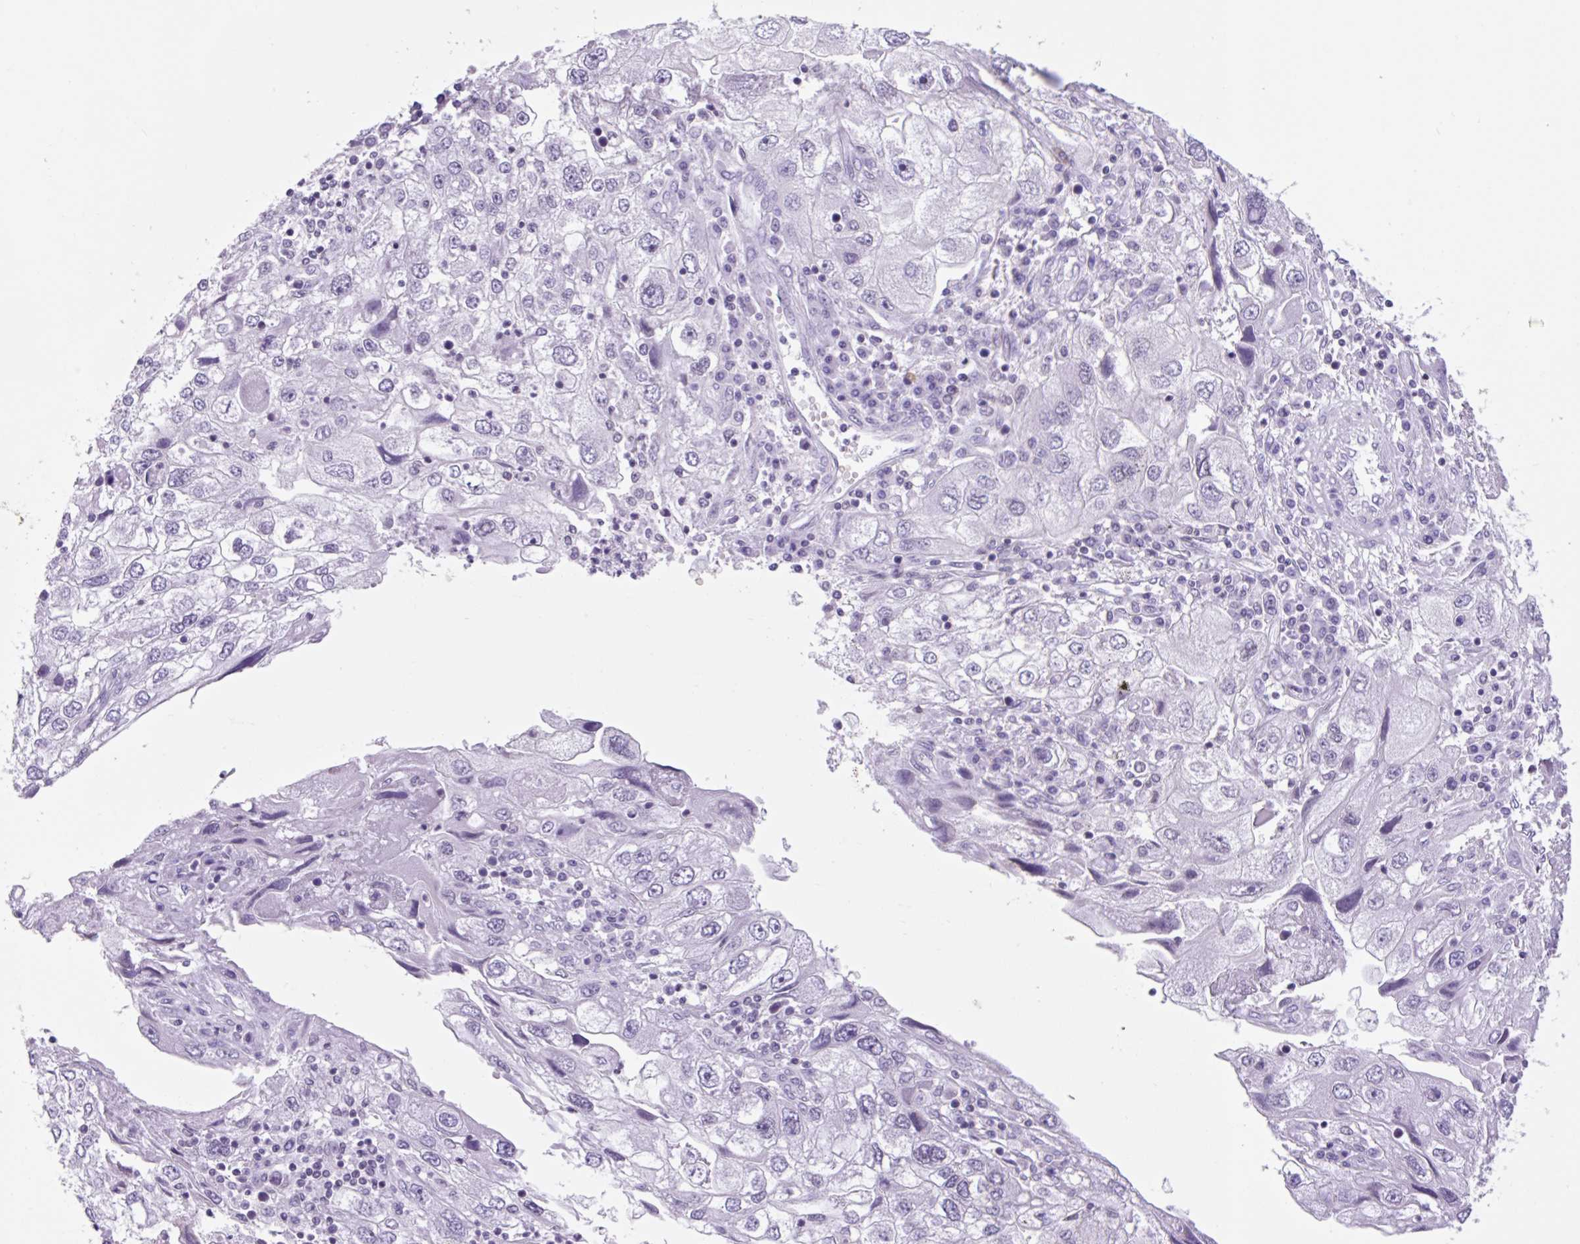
{"staining": {"intensity": "negative", "quantity": "none", "location": "none"}, "tissue": "endometrial cancer", "cell_type": "Tumor cells", "image_type": "cancer", "snomed": [{"axis": "morphology", "description": "Adenocarcinoma, NOS"}, {"axis": "topography", "description": "Endometrium"}], "caption": "Protein analysis of adenocarcinoma (endometrial) shows no significant staining in tumor cells.", "gene": "VPREB1", "patient": {"sex": "female", "age": 49}}